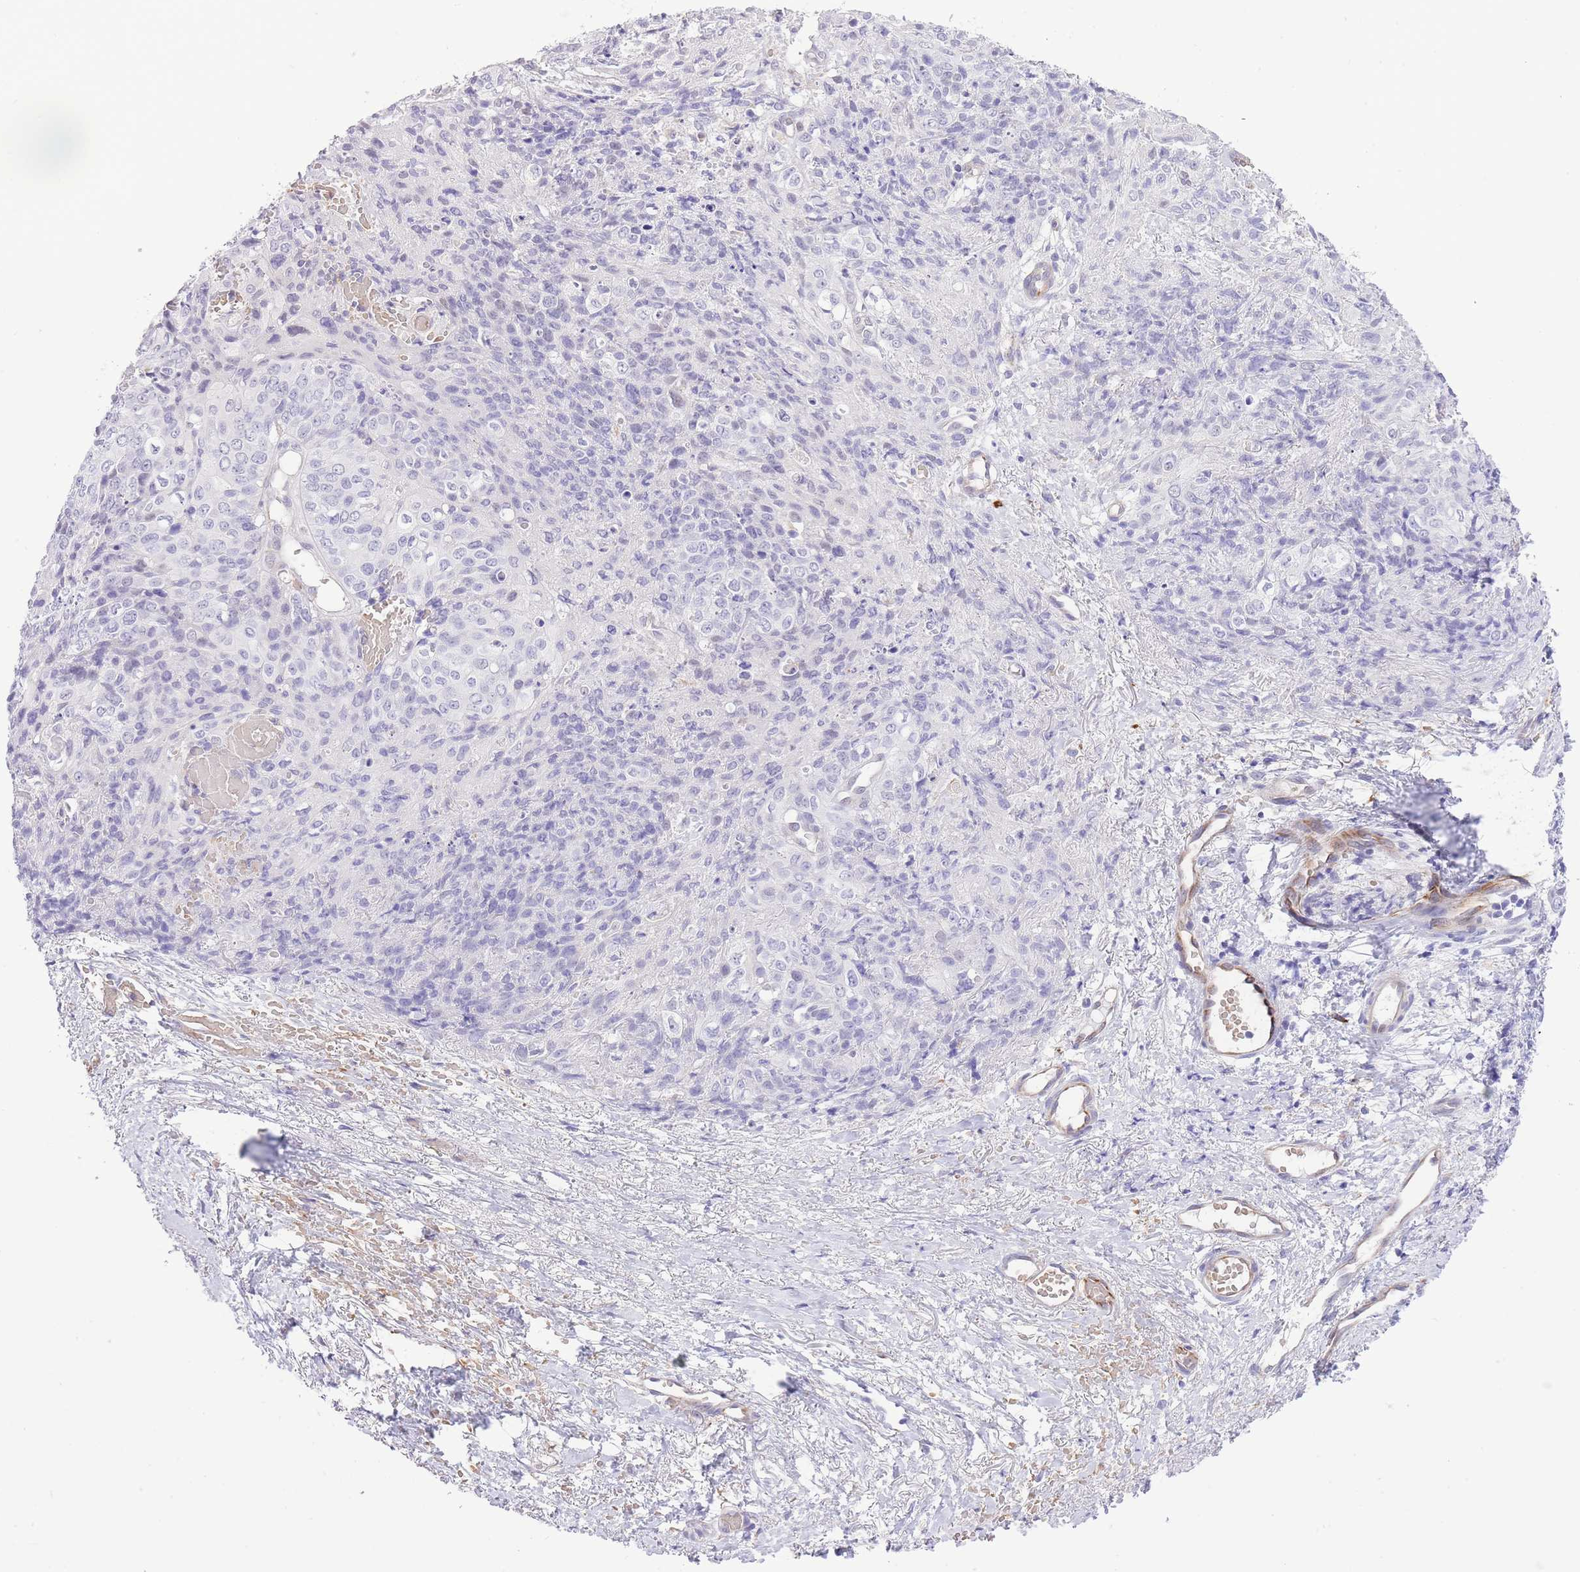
{"staining": {"intensity": "negative", "quantity": "none", "location": "none"}, "tissue": "skin cancer", "cell_type": "Tumor cells", "image_type": "cancer", "snomed": [{"axis": "morphology", "description": "Squamous cell carcinoma, NOS"}, {"axis": "topography", "description": "Skin"}, {"axis": "topography", "description": "Vulva"}], "caption": "The micrograph shows no staining of tumor cells in squamous cell carcinoma (skin).", "gene": "MEIOSIN", "patient": {"sex": "female", "age": 85}}